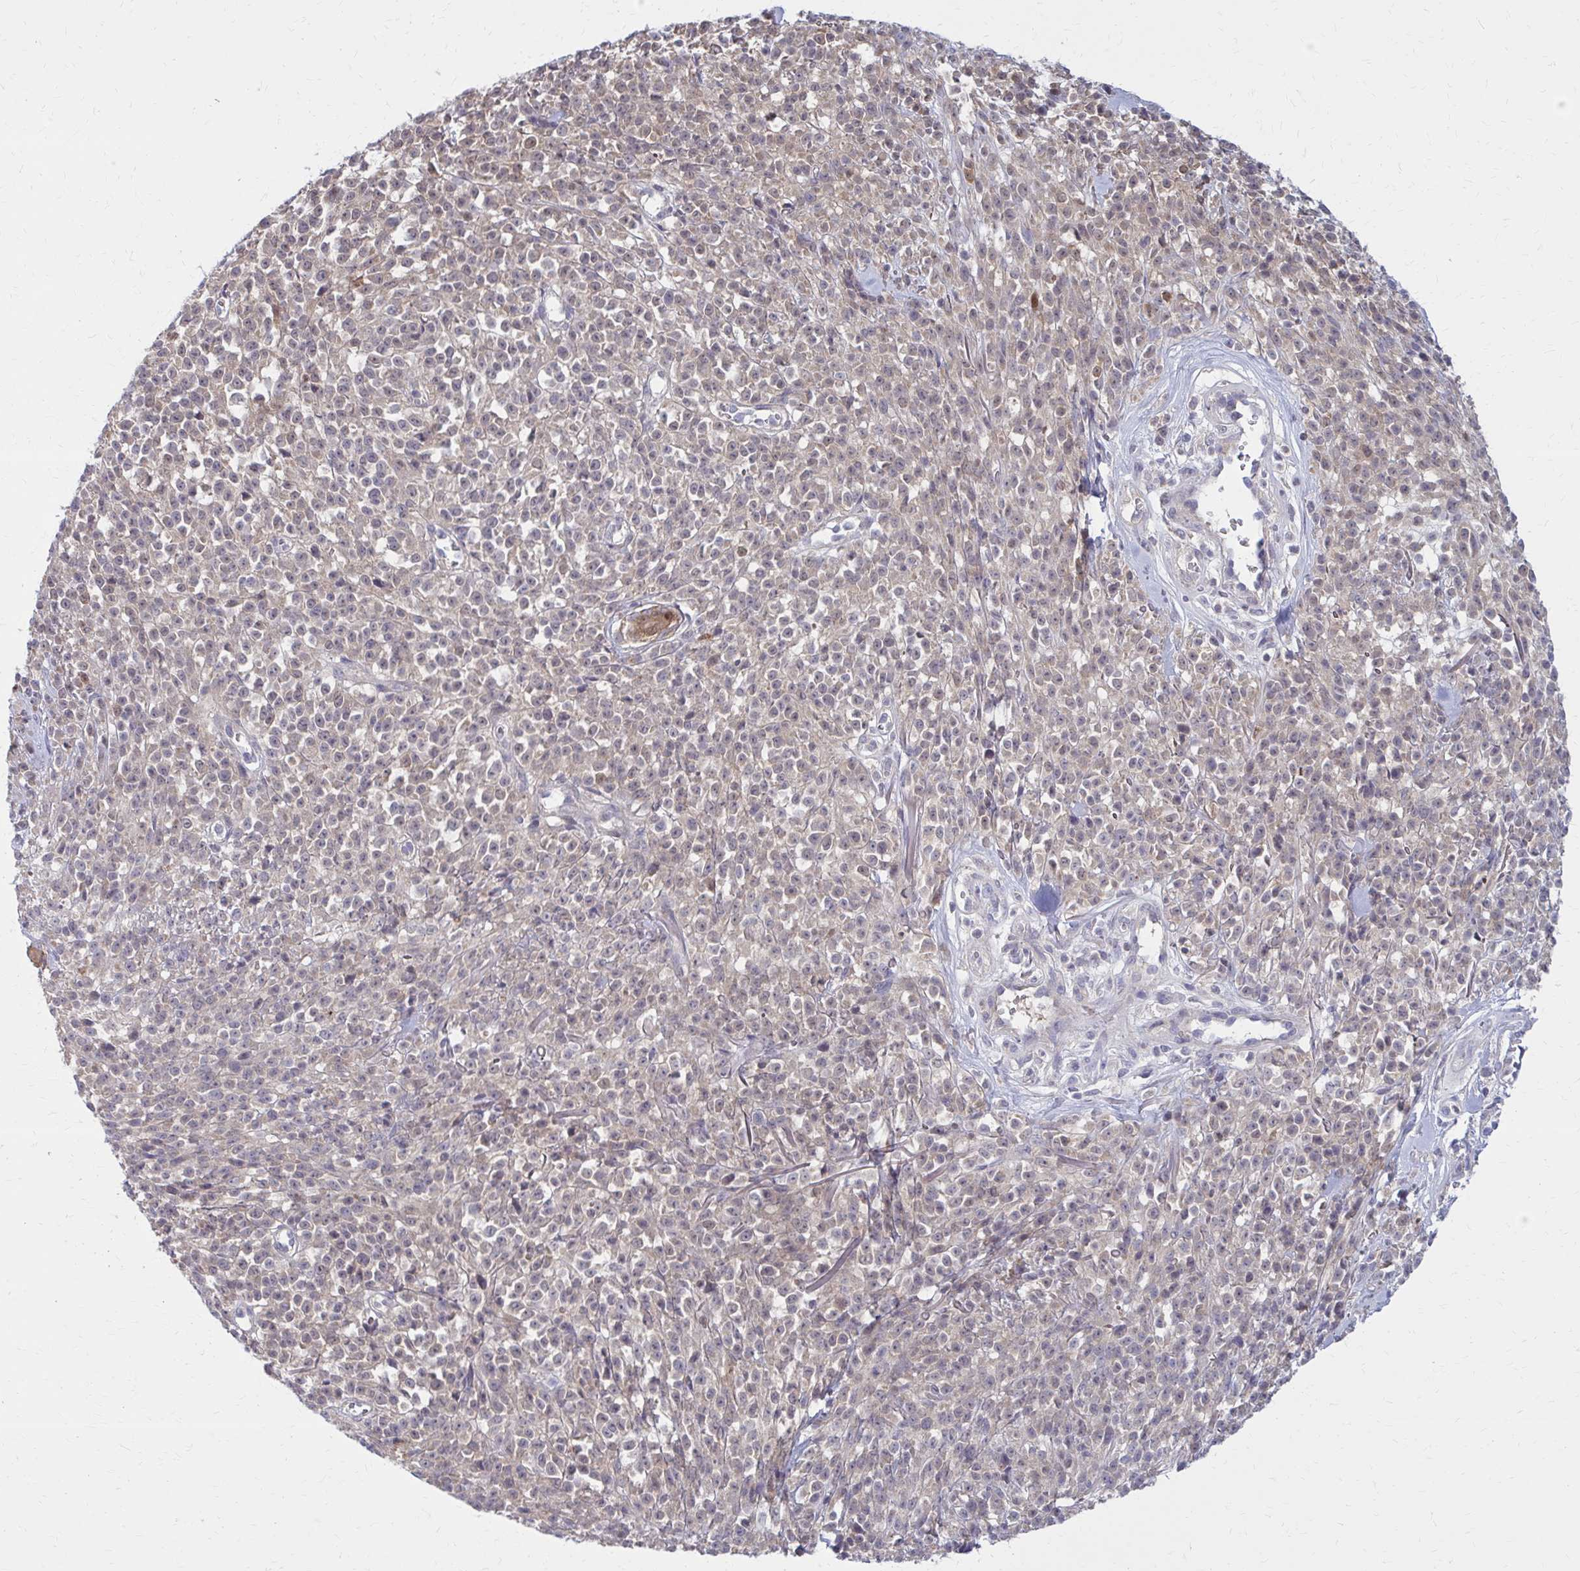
{"staining": {"intensity": "weak", "quantity": "<25%", "location": "cytoplasmic/membranous"}, "tissue": "melanoma", "cell_type": "Tumor cells", "image_type": "cancer", "snomed": [{"axis": "morphology", "description": "Malignant melanoma, NOS"}, {"axis": "topography", "description": "Skin"}, {"axis": "topography", "description": "Skin of trunk"}], "caption": "DAB immunohistochemical staining of melanoma demonstrates no significant staining in tumor cells.", "gene": "DBI", "patient": {"sex": "male", "age": 74}}